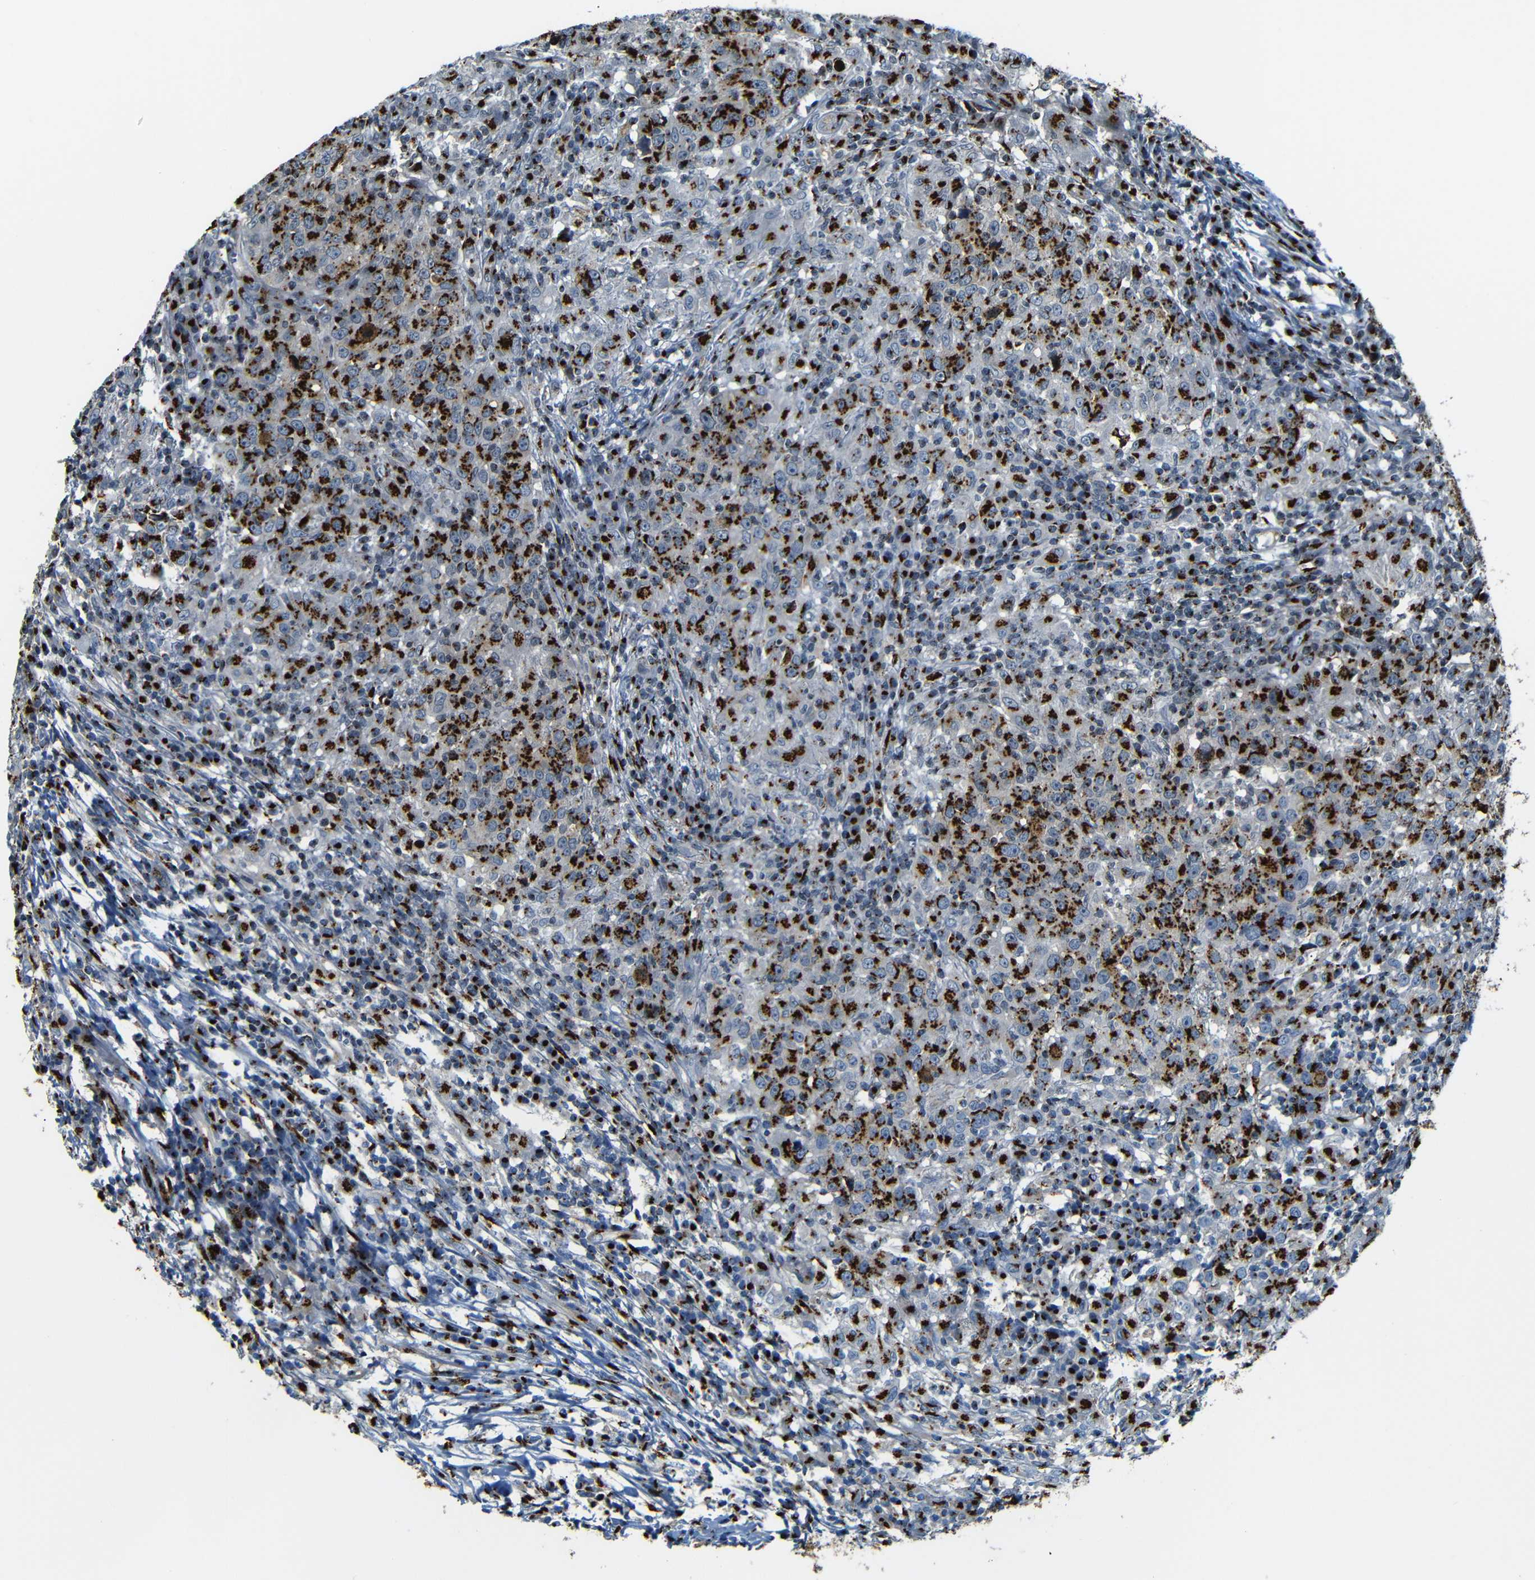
{"staining": {"intensity": "strong", "quantity": ">75%", "location": "cytoplasmic/membranous"}, "tissue": "head and neck cancer", "cell_type": "Tumor cells", "image_type": "cancer", "snomed": [{"axis": "morphology", "description": "Adenocarcinoma, NOS"}, {"axis": "topography", "description": "Salivary gland"}, {"axis": "topography", "description": "Head-Neck"}], "caption": "IHC micrograph of neoplastic tissue: human head and neck adenocarcinoma stained using IHC displays high levels of strong protein expression localized specifically in the cytoplasmic/membranous of tumor cells, appearing as a cytoplasmic/membranous brown color.", "gene": "TGOLN2", "patient": {"sex": "female", "age": 65}}